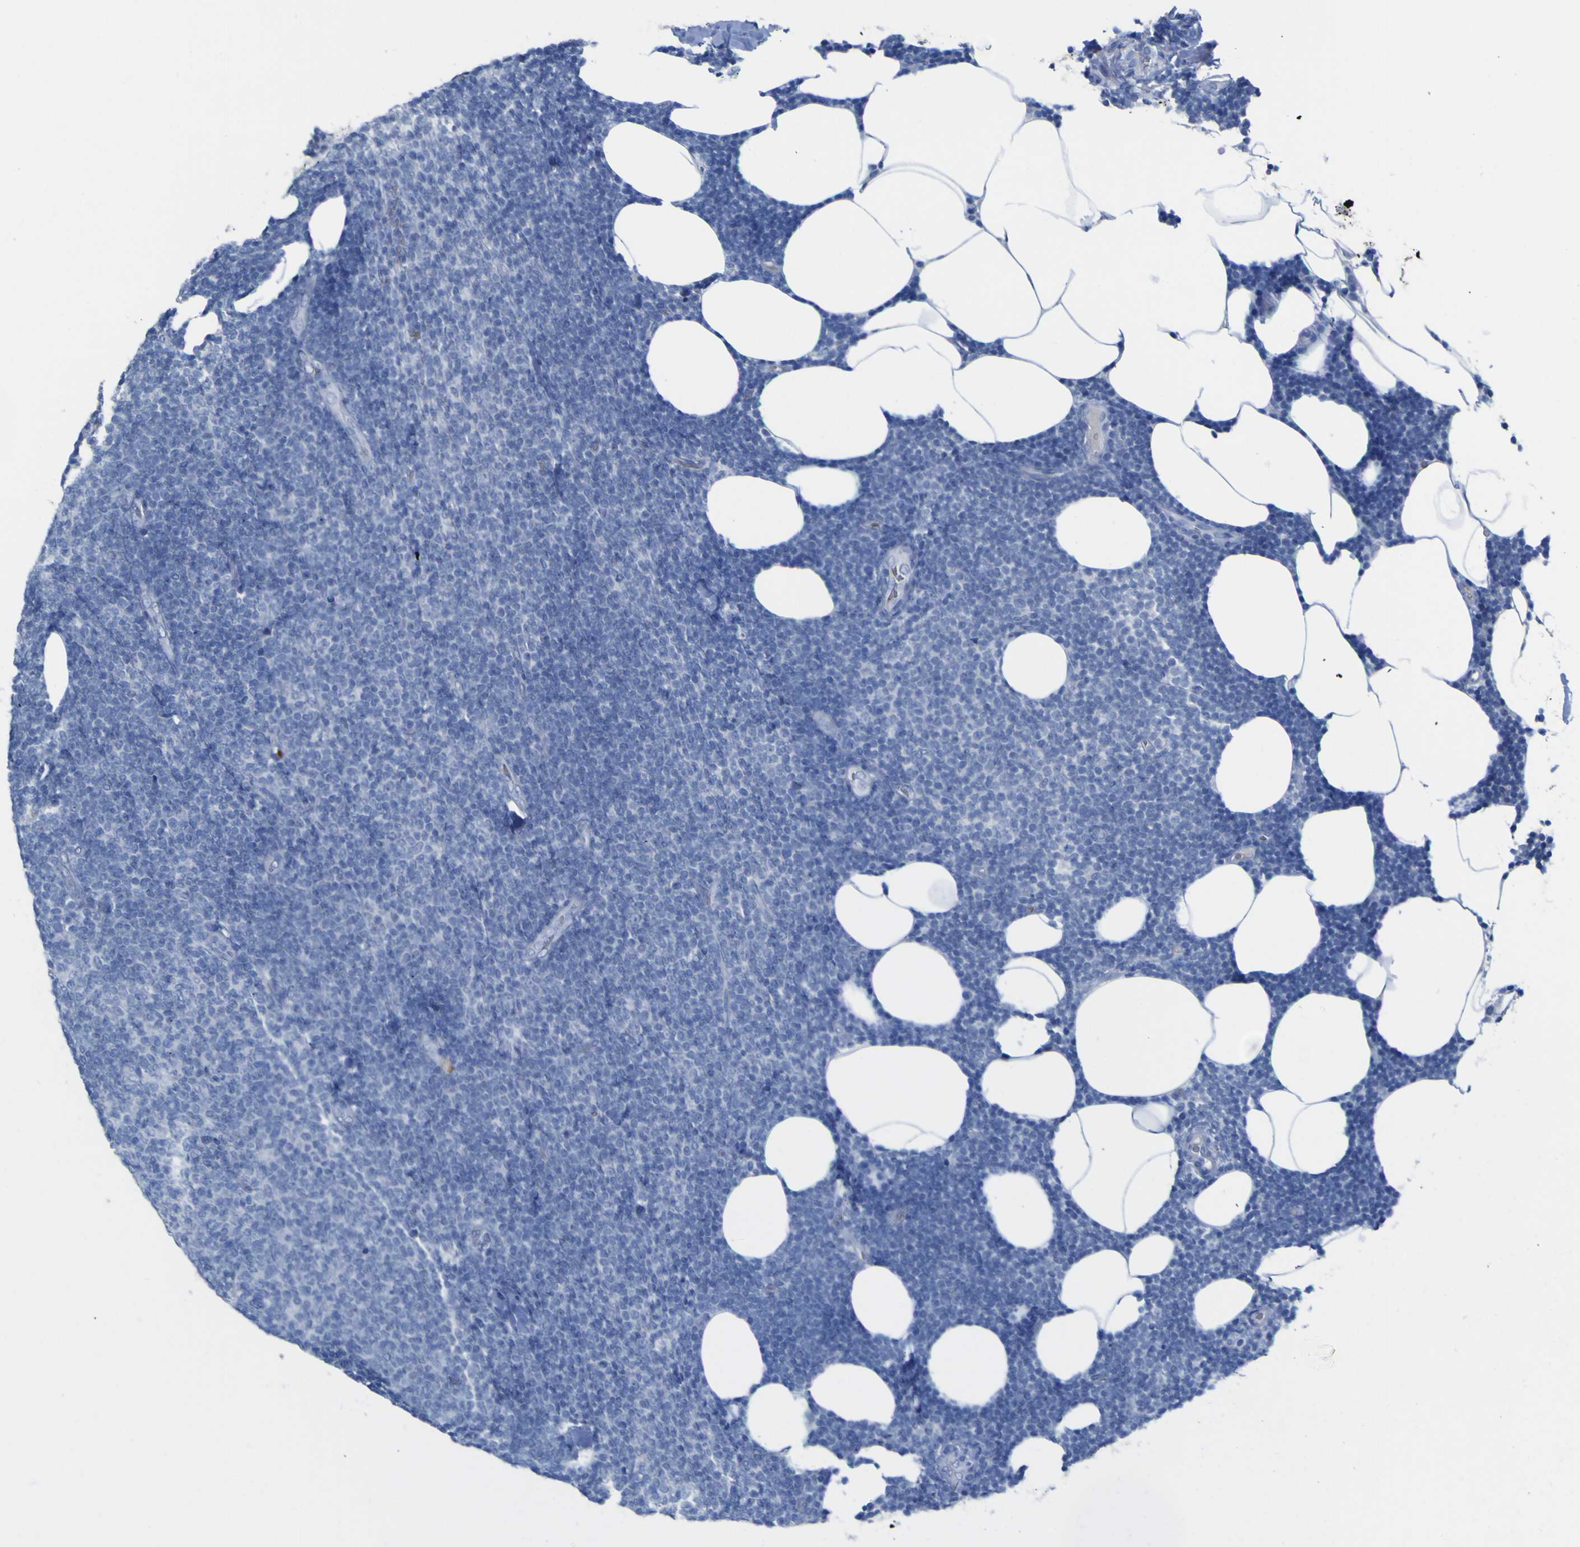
{"staining": {"intensity": "negative", "quantity": "none", "location": "none"}, "tissue": "lymphoma", "cell_type": "Tumor cells", "image_type": "cancer", "snomed": [{"axis": "morphology", "description": "Malignant lymphoma, non-Hodgkin's type, Low grade"}, {"axis": "topography", "description": "Lymph node"}], "caption": "High power microscopy histopathology image of an immunohistochemistry (IHC) histopathology image of lymphoma, revealing no significant staining in tumor cells.", "gene": "GCM1", "patient": {"sex": "male", "age": 66}}